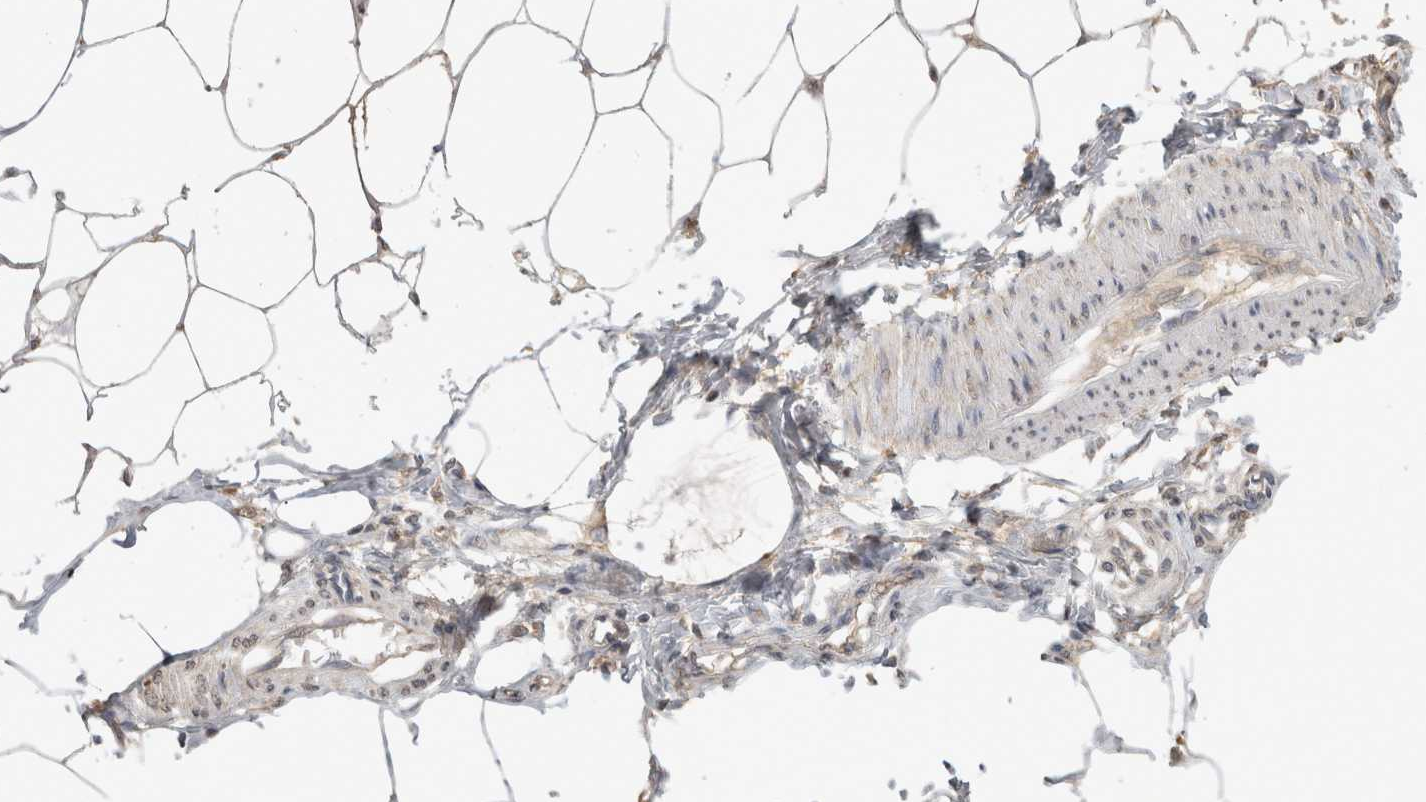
{"staining": {"intensity": "weak", "quantity": ">75%", "location": "cytoplasmic/membranous"}, "tissue": "adipose tissue", "cell_type": "Adipocytes", "image_type": "normal", "snomed": [{"axis": "morphology", "description": "Normal tissue, NOS"}, {"axis": "morphology", "description": "Adenocarcinoma, NOS"}, {"axis": "topography", "description": "Colon"}, {"axis": "topography", "description": "Peripheral nerve tissue"}], "caption": "Approximately >75% of adipocytes in normal adipose tissue display weak cytoplasmic/membranous protein staining as visualized by brown immunohistochemical staining.", "gene": "NAALADL2", "patient": {"sex": "male", "age": 14}}